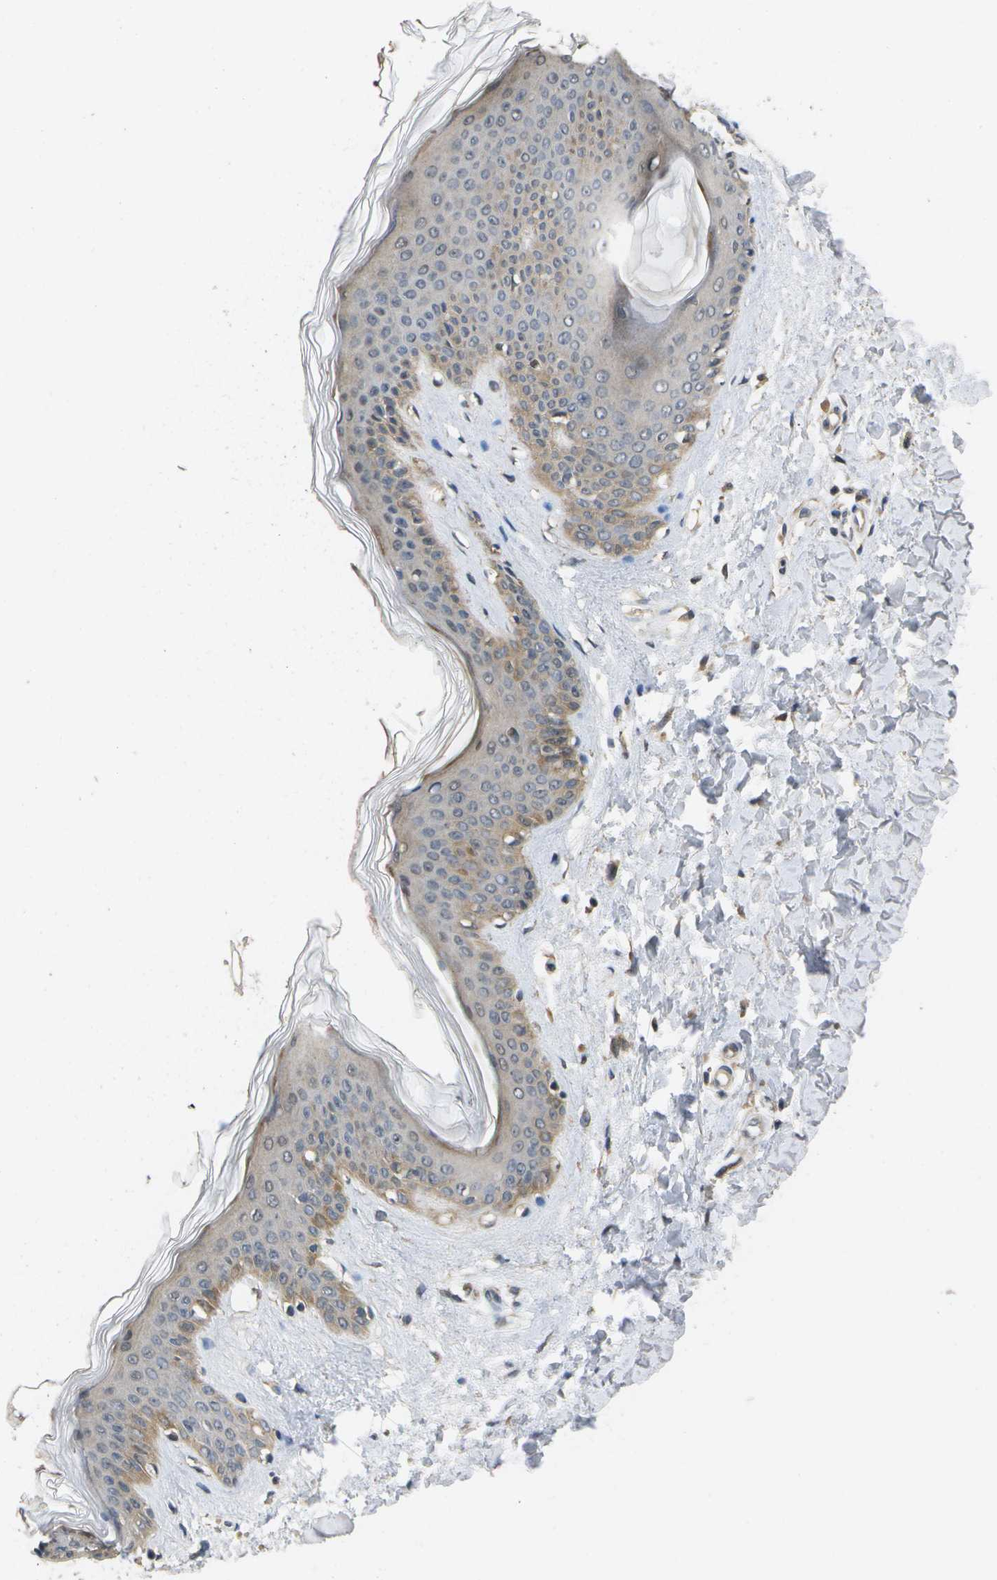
{"staining": {"intensity": "moderate", "quantity": ">75%", "location": "cytoplasmic/membranous"}, "tissue": "skin", "cell_type": "Fibroblasts", "image_type": "normal", "snomed": [{"axis": "morphology", "description": "Normal tissue, NOS"}, {"axis": "topography", "description": "Skin"}], "caption": "Protein analysis of normal skin shows moderate cytoplasmic/membranous staining in about >75% of fibroblasts. The staining was performed using DAB to visualize the protein expression in brown, while the nuclei were stained in blue with hematoxylin (Magnification: 20x).", "gene": "ALAS1", "patient": {"sex": "female", "age": 41}}